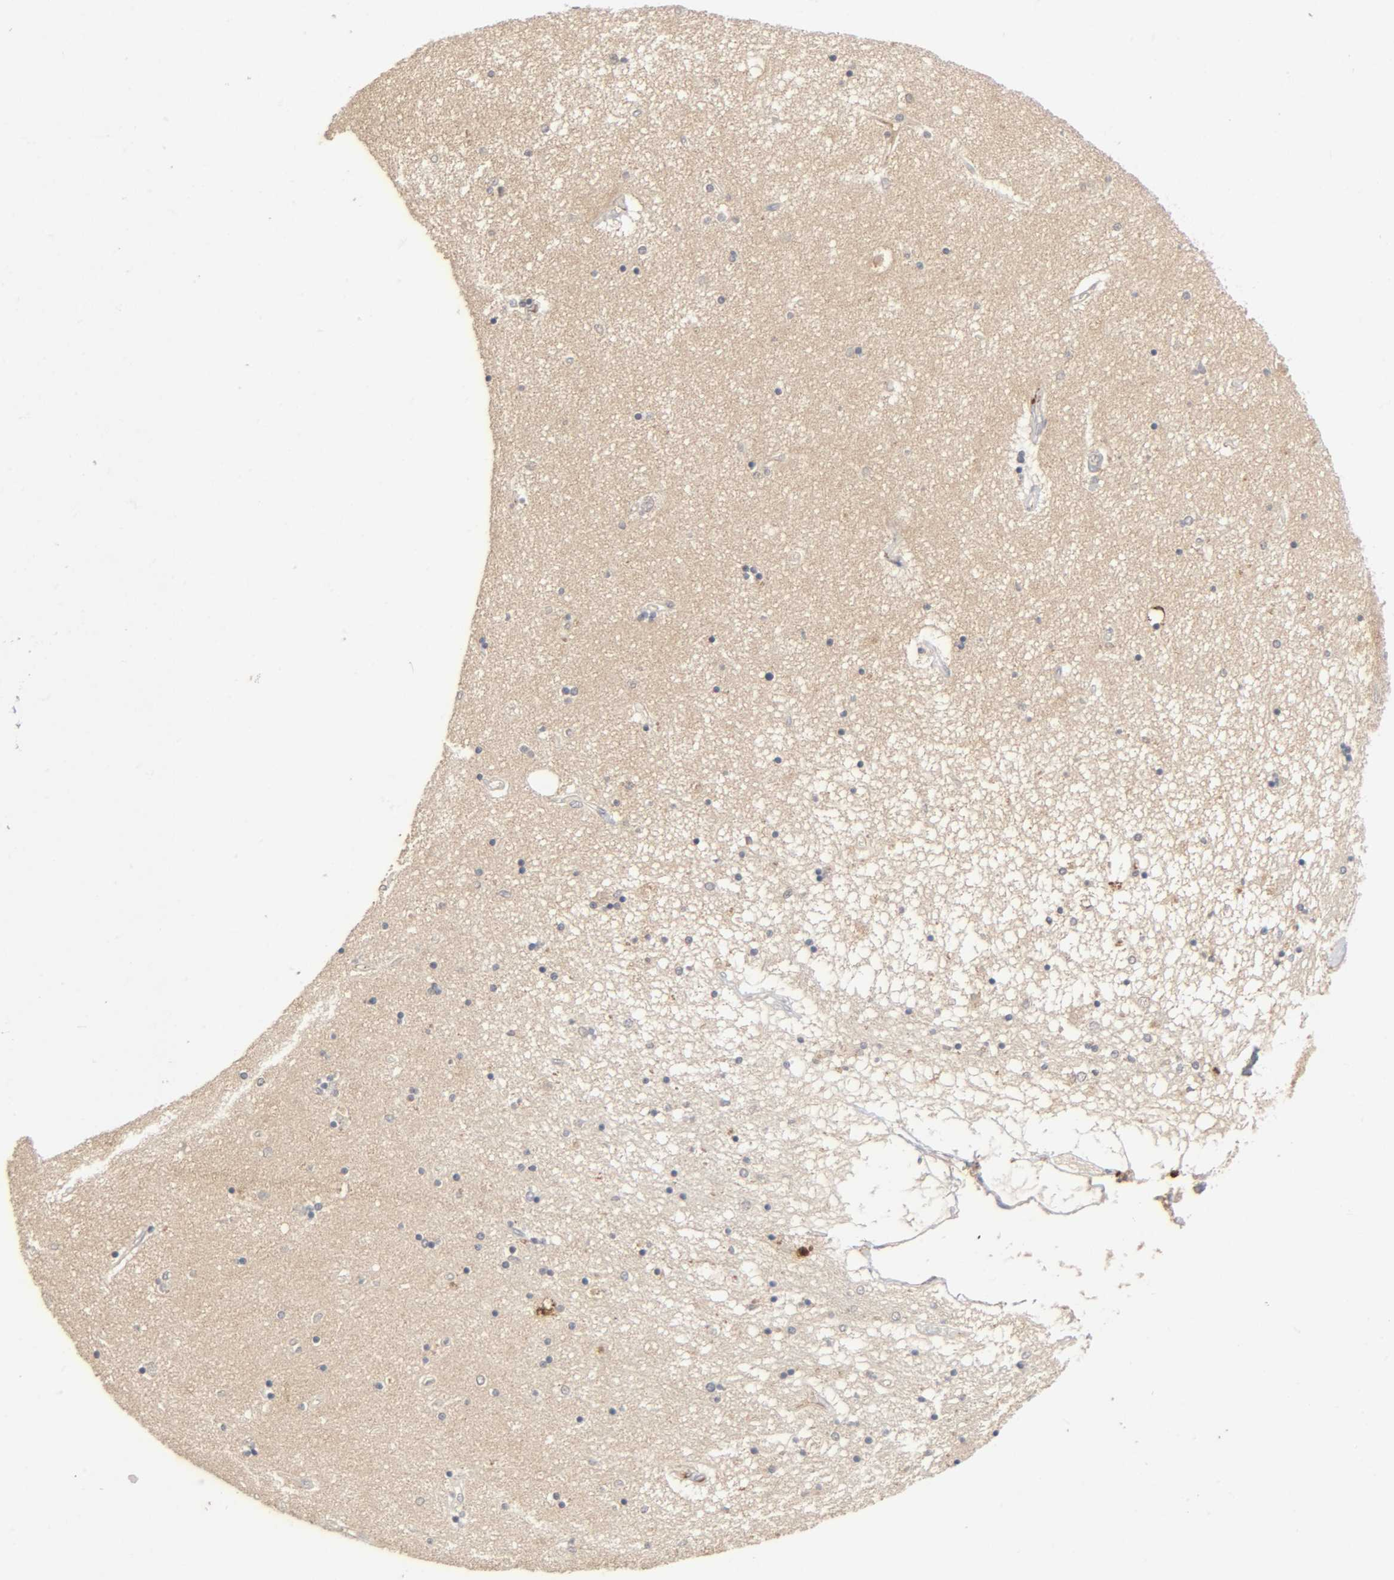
{"staining": {"intensity": "negative", "quantity": "none", "location": "none"}, "tissue": "hippocampus", "cell_type": "Glial cells", "image_type": "normal", "snomed": [{"axis": "morphology", "description": "Normal tissue, NOS"}, {"axis": "topography", "description": "Hippocampus"}], "caption": "The photomicrograph displays no significant positivity in glial cells of hippocampus. (Brightfield microscopy of DAB immunohistochemistry (IHC) at high magnification).", "gene": "CPB2", "patient": {"sex": "female", "age": 54}}